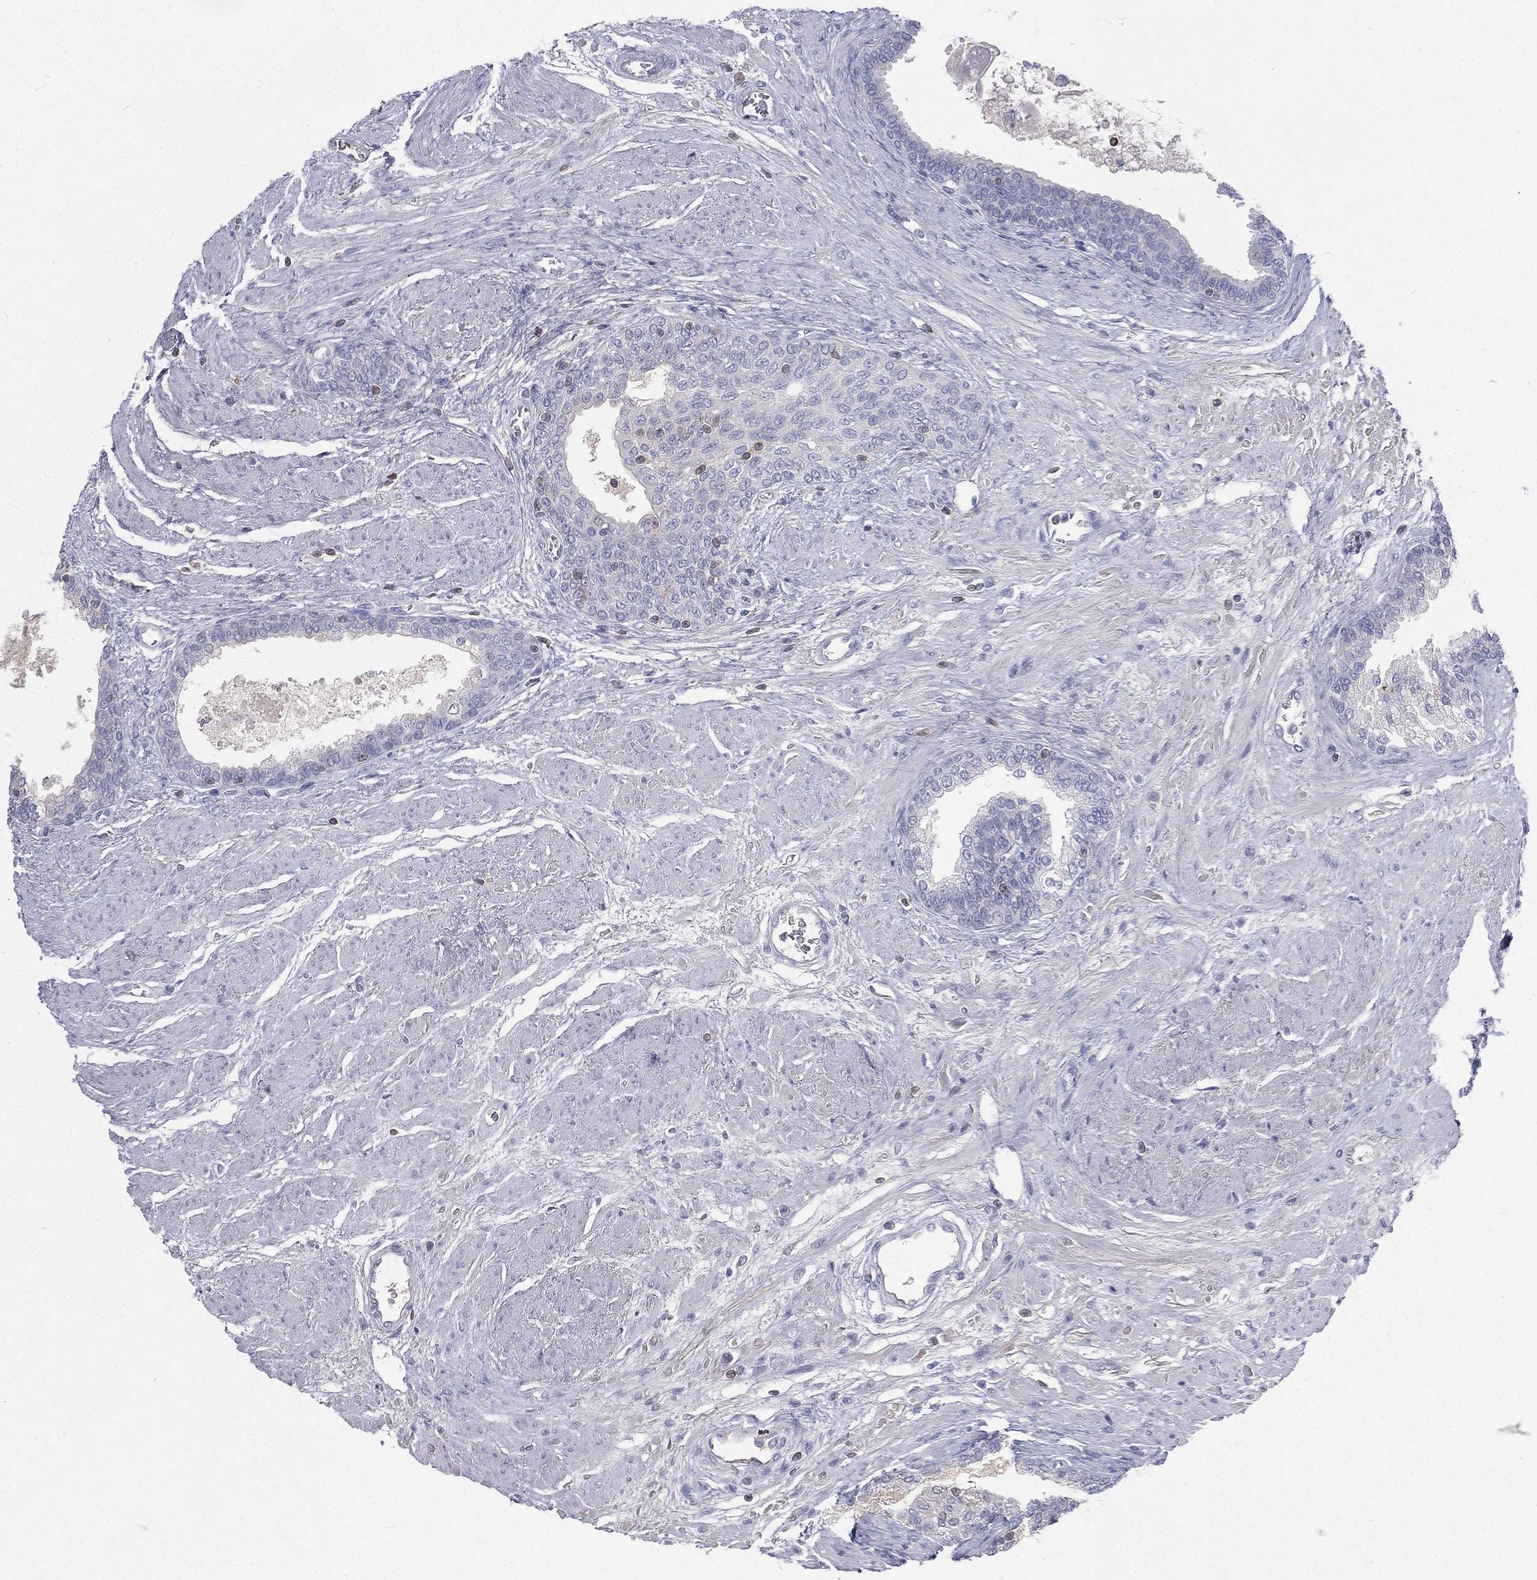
{"staining": {"intensity": "negative", "quantity": "none", "location": "none"}, "tissue": "prostate cancer", "cell_type": "Tumor cells", "image_type": "cancer", "snomed": [{"axis": "morphology", "description": "Adenocarcinoma, NOS"}, {"axis": "topography", "description": "Prostate and seminal vesicle, NOS"}, {"axis": "topography", "description": "Prostate"}], "caption": "Prostate adenocarcinoma was stained to show a protein in brown. There is no significant staining in tumor cells.", "gene": "CD3D", "patient": {"sex": "male", "age": 62}}